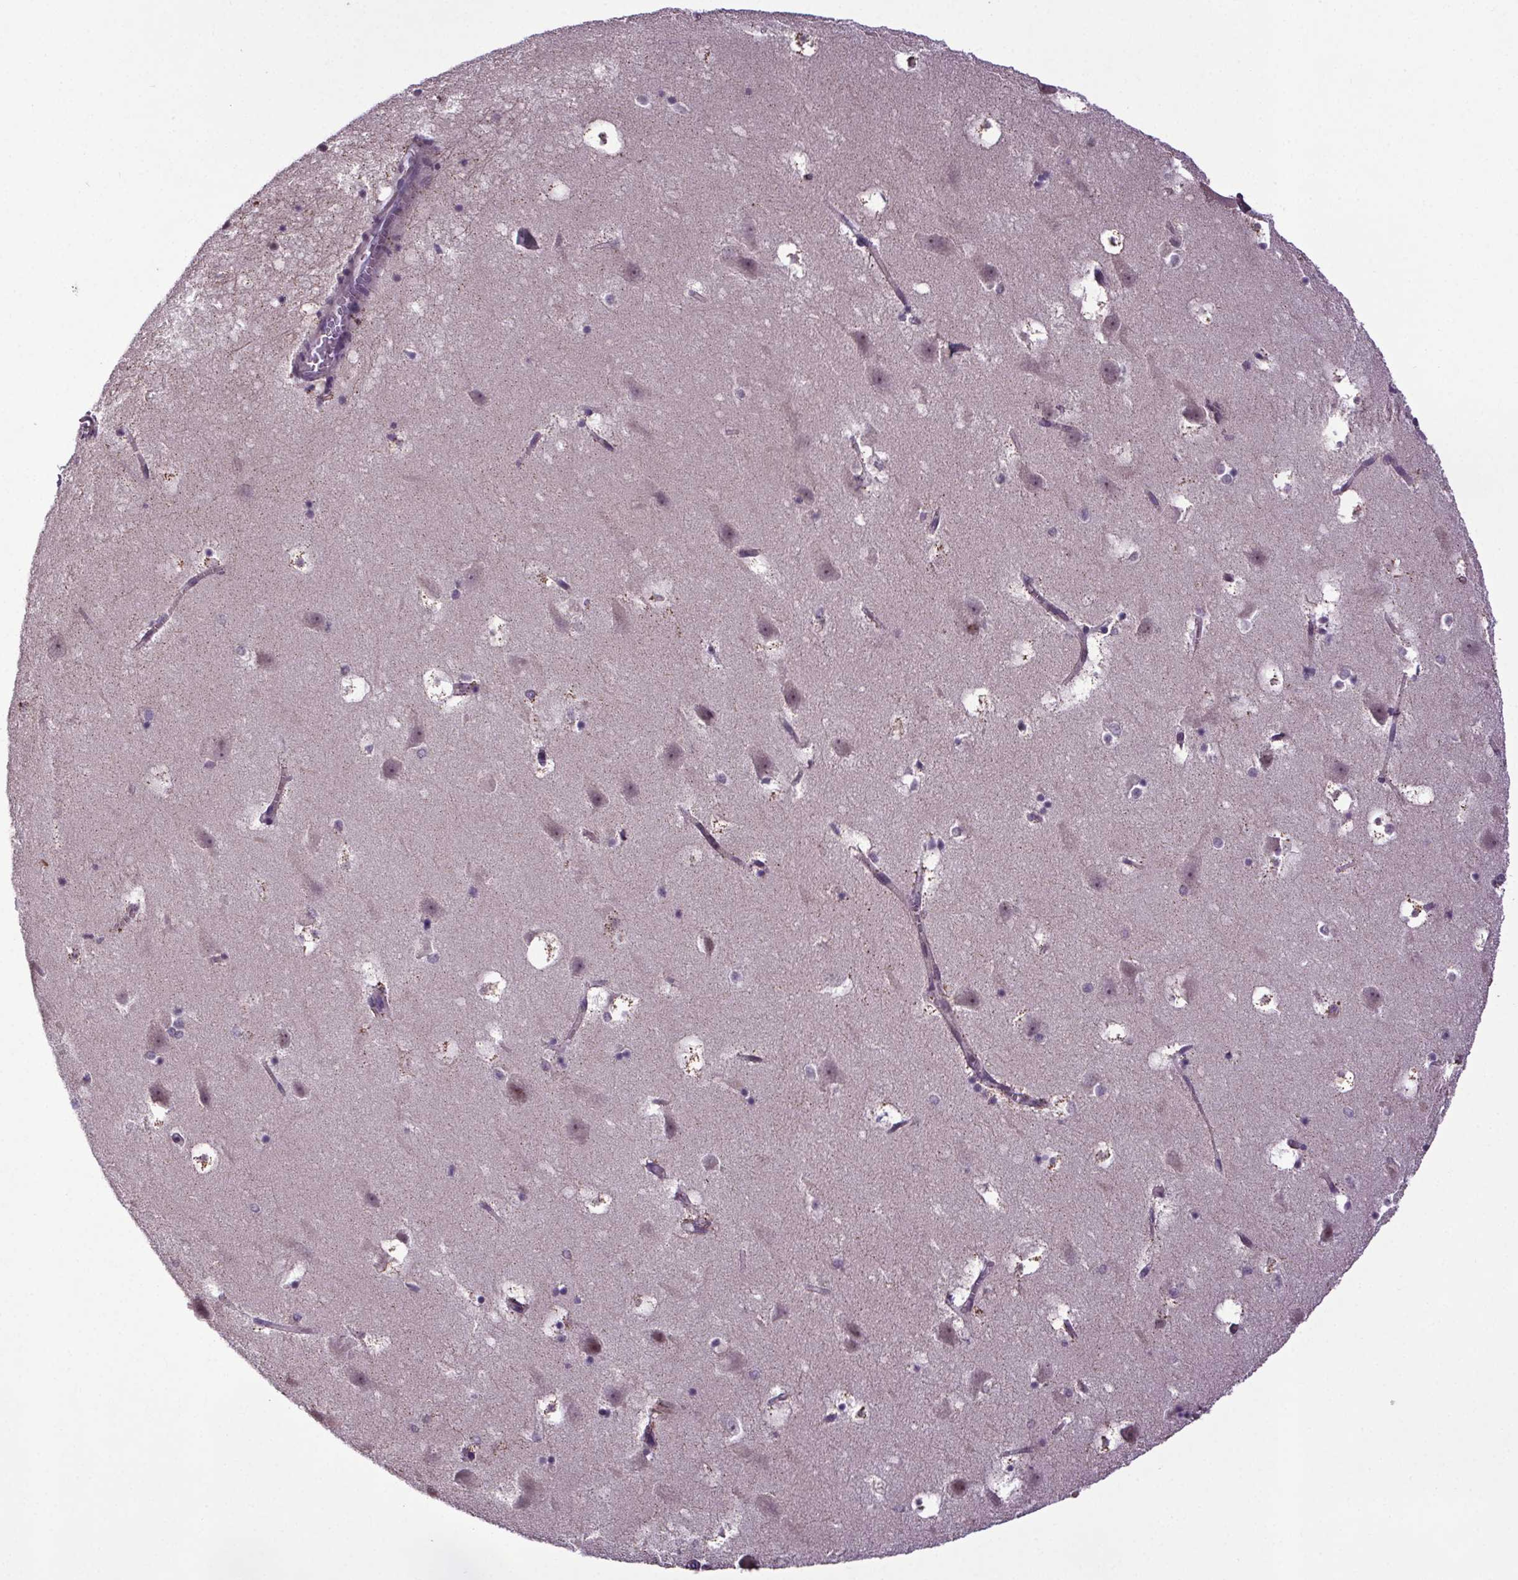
{"staining": {"intensity": "negative", "quantity": "none", "location": "none"}, "tissue": "hippocampus", "cell_type": "Glial cells", "image_type": "normal", "snomed": [{"axis": "morphology", "description": "Normal tissue, NOS"}, {"axis": "topography", "description": "Hippocampus"}], "caption": "Immunohistochemistry image of unremarkable hippocampus: hippocampus stained with DAB shows no significant protein positivity in glial cells.", "gene": "ATMIN", "patient": {"sex": "male", "age": 58}}